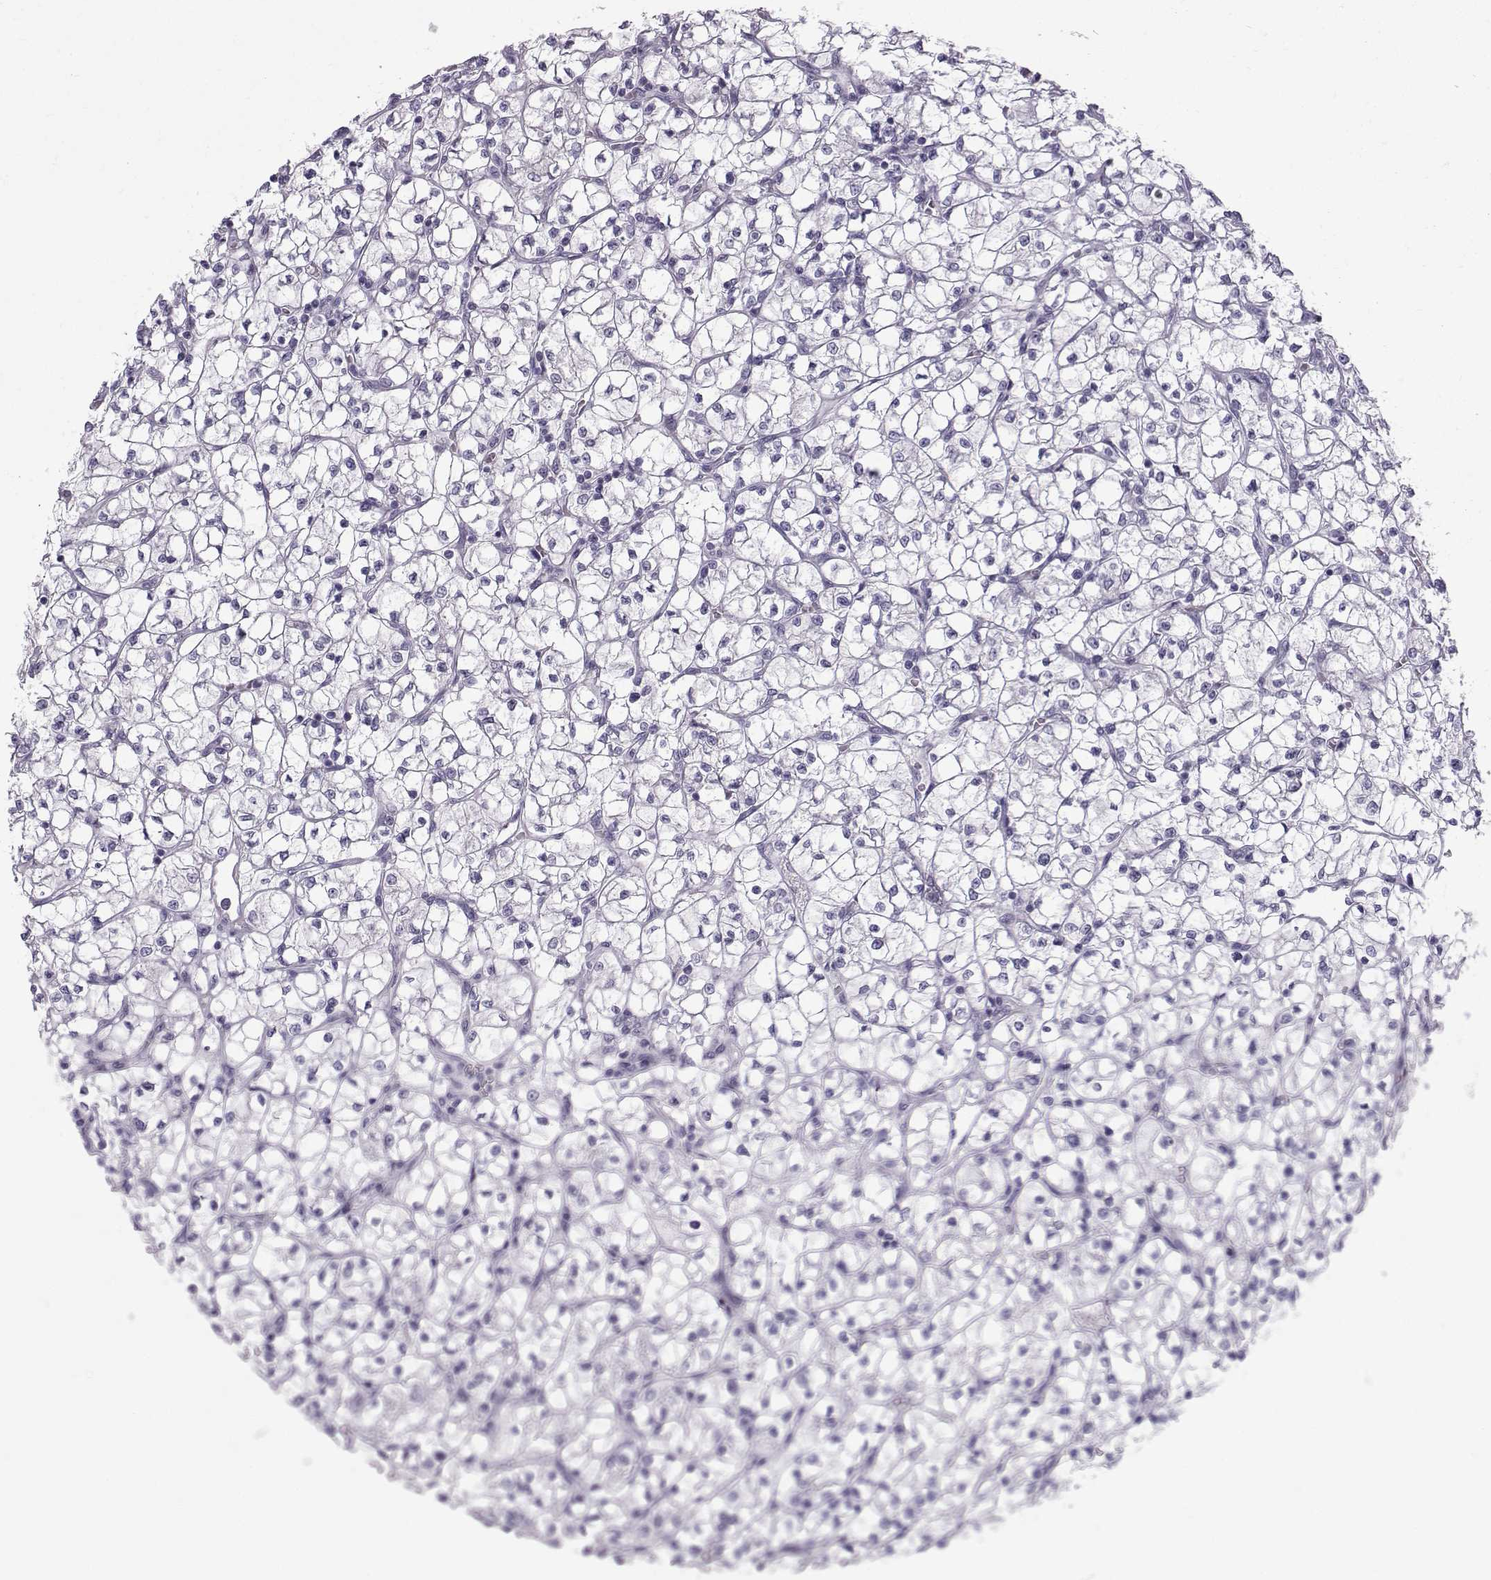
{"staining": {"intensity": "negative", "quantity": "none", "location": "none"}, "tissue": "renal cancer", "cell_type": "Tumor cells", "image_type": "cancer", "snomed": [{"axis": "morphology", "description": "Adenocarcinoma, NOS"}, {"axis": "topography", "description": "Kidney"}], "caption": "IHC of human adenocarcinoma (renal) shows no positivity in tumor cells. (DAB (3,3'-diaminobenzidine) immunohistochemistry (IHC) visualized using brightfield microscopy, high magnification).", "gene": "DMRT3", "patient": {"sex": "female", "age": 64}}